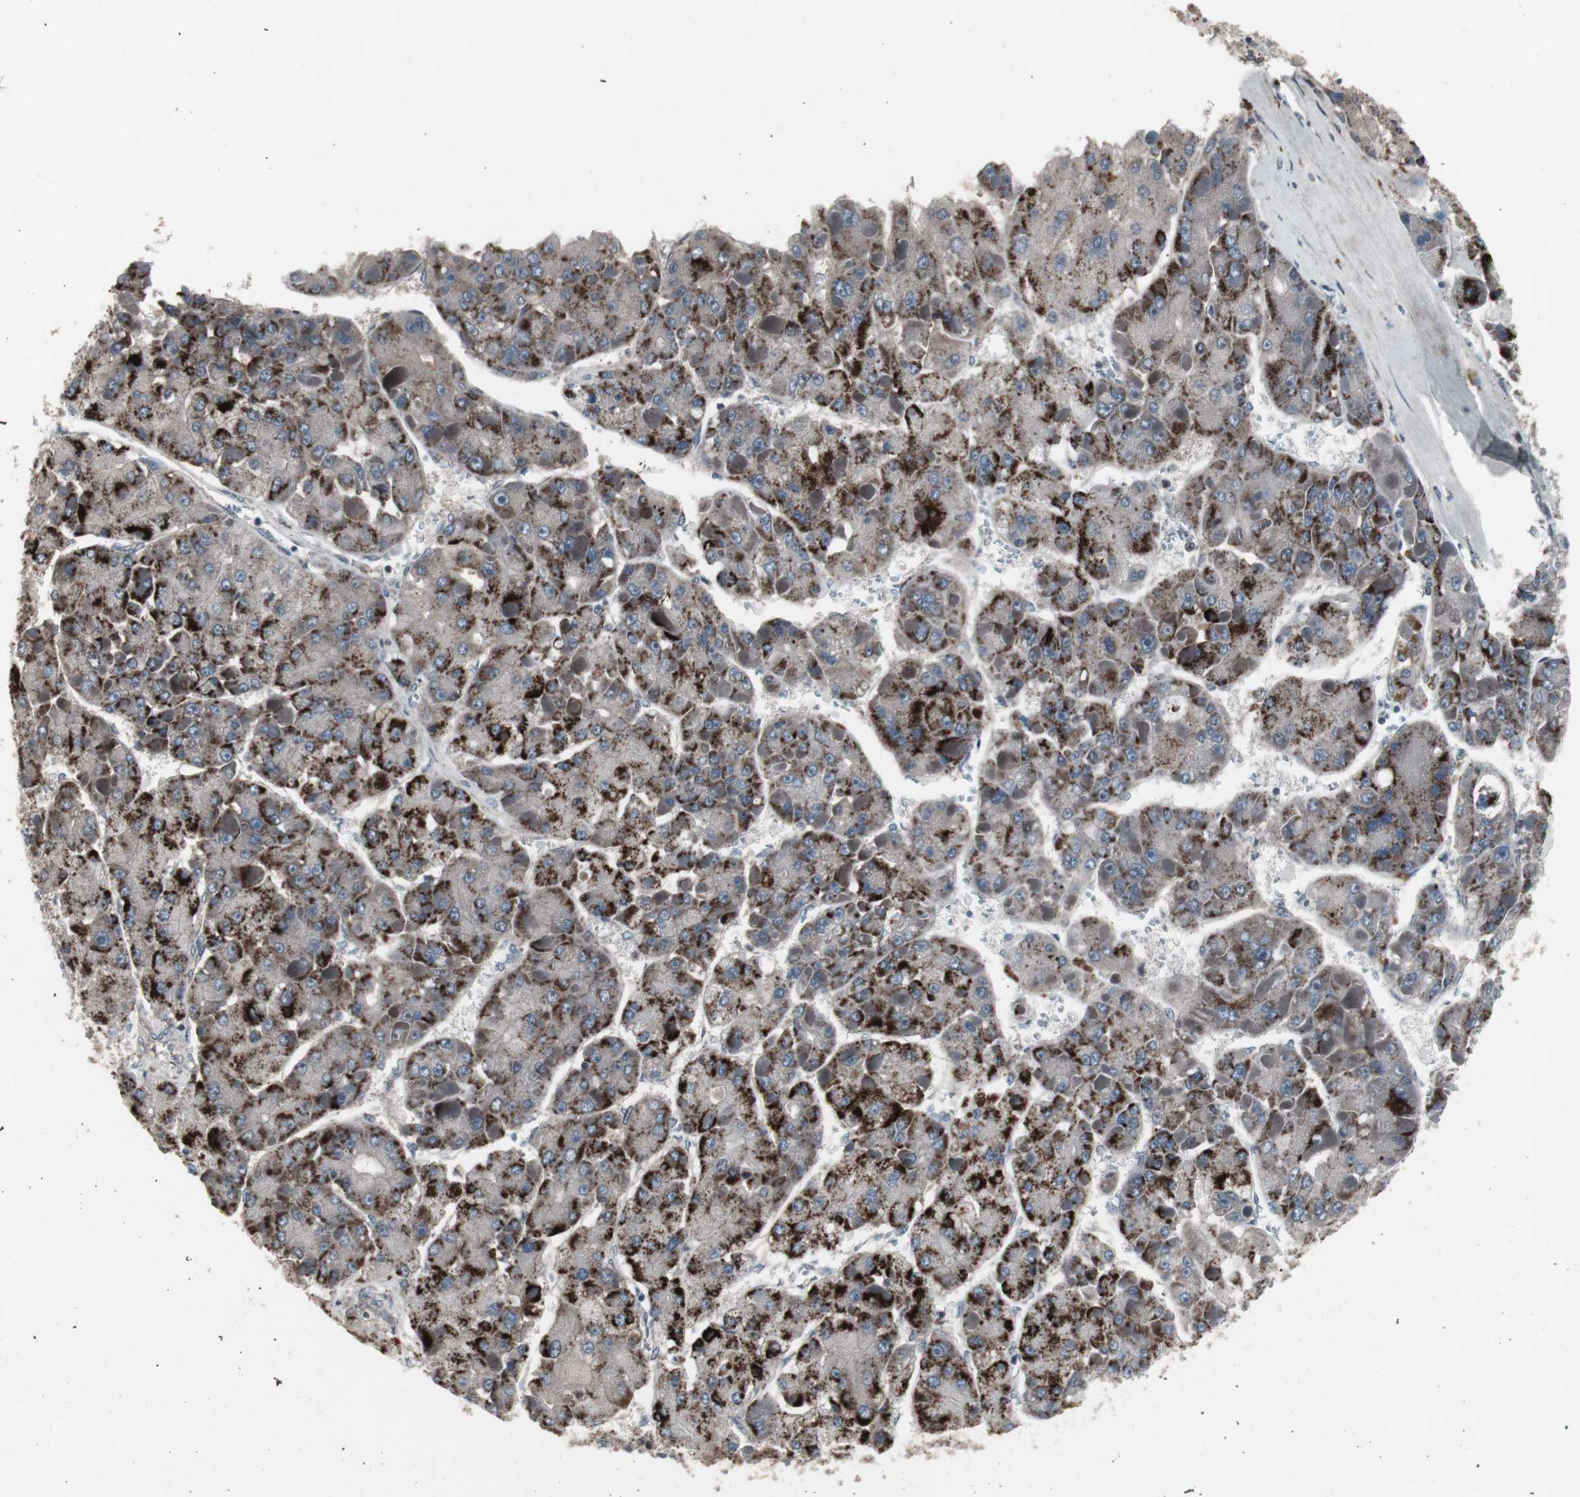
{"staining": {"intensity": "moderate", "quantity": ">75%", "location": "cytoplasmic/membranous"}, "tissue": "liver cancer", "cell_type": "Tumor cells", "image_type": "cancer", "snomed": [{"axis": "morphology", "description": "Carcinoma, Hepatocellular, NOS"}, {"axis": "topography", "description": "Liver"}], "caption": "Liver hepatocellular carcinoma tissue displays moderate cytoplasmic/membranous staining in approximately >75% of tumor cells", "gene": "SSTR2", "patient": {"sex": "female", "age": 73}}